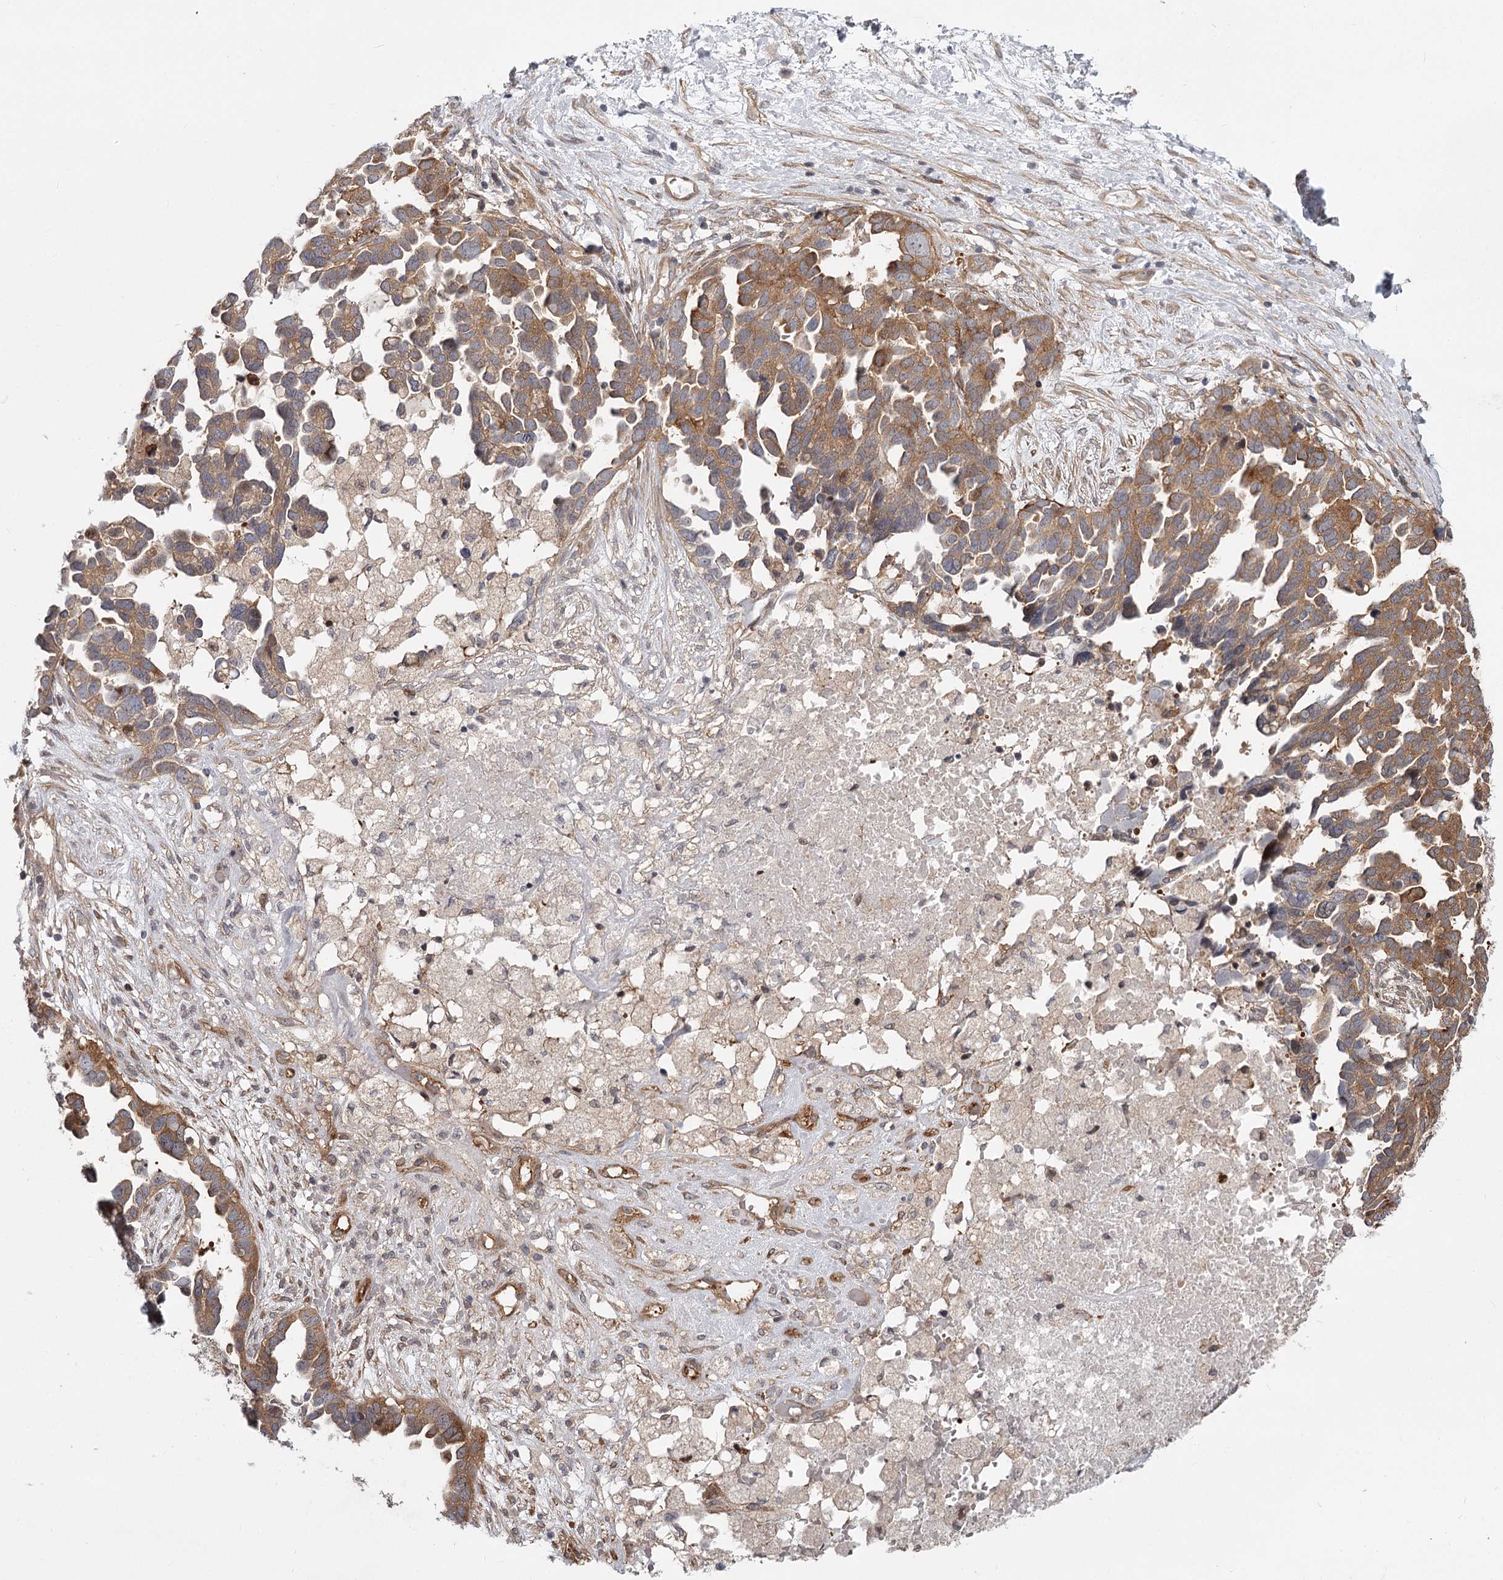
{"staining": {"intensity": "moderate", "quantity": ">75%", "location": "cytoplasmic/membranous"}, "tissue": "ovarian cancer", "cell_type": "Tumor cells", "image_type": "cancer", "snomed": [{"axis": "morphology", "description": "Cystadenocarcinoma, serous, NOS"}, {"axis": "topography", "description": "Ovary"}], "caption": "Immunohistochemistry (IHC) (DAB (3,3'-diaminobenzidine)) staining of human ovarian cancer displays moderate cytoplasmic/membranous protein positivity in approximately >75% of tumor cells. (DAB IHC with brightfield microscopy, high magnification).", "gene": "CCNG2", "patient": {"sex": "female", "age": 54}}